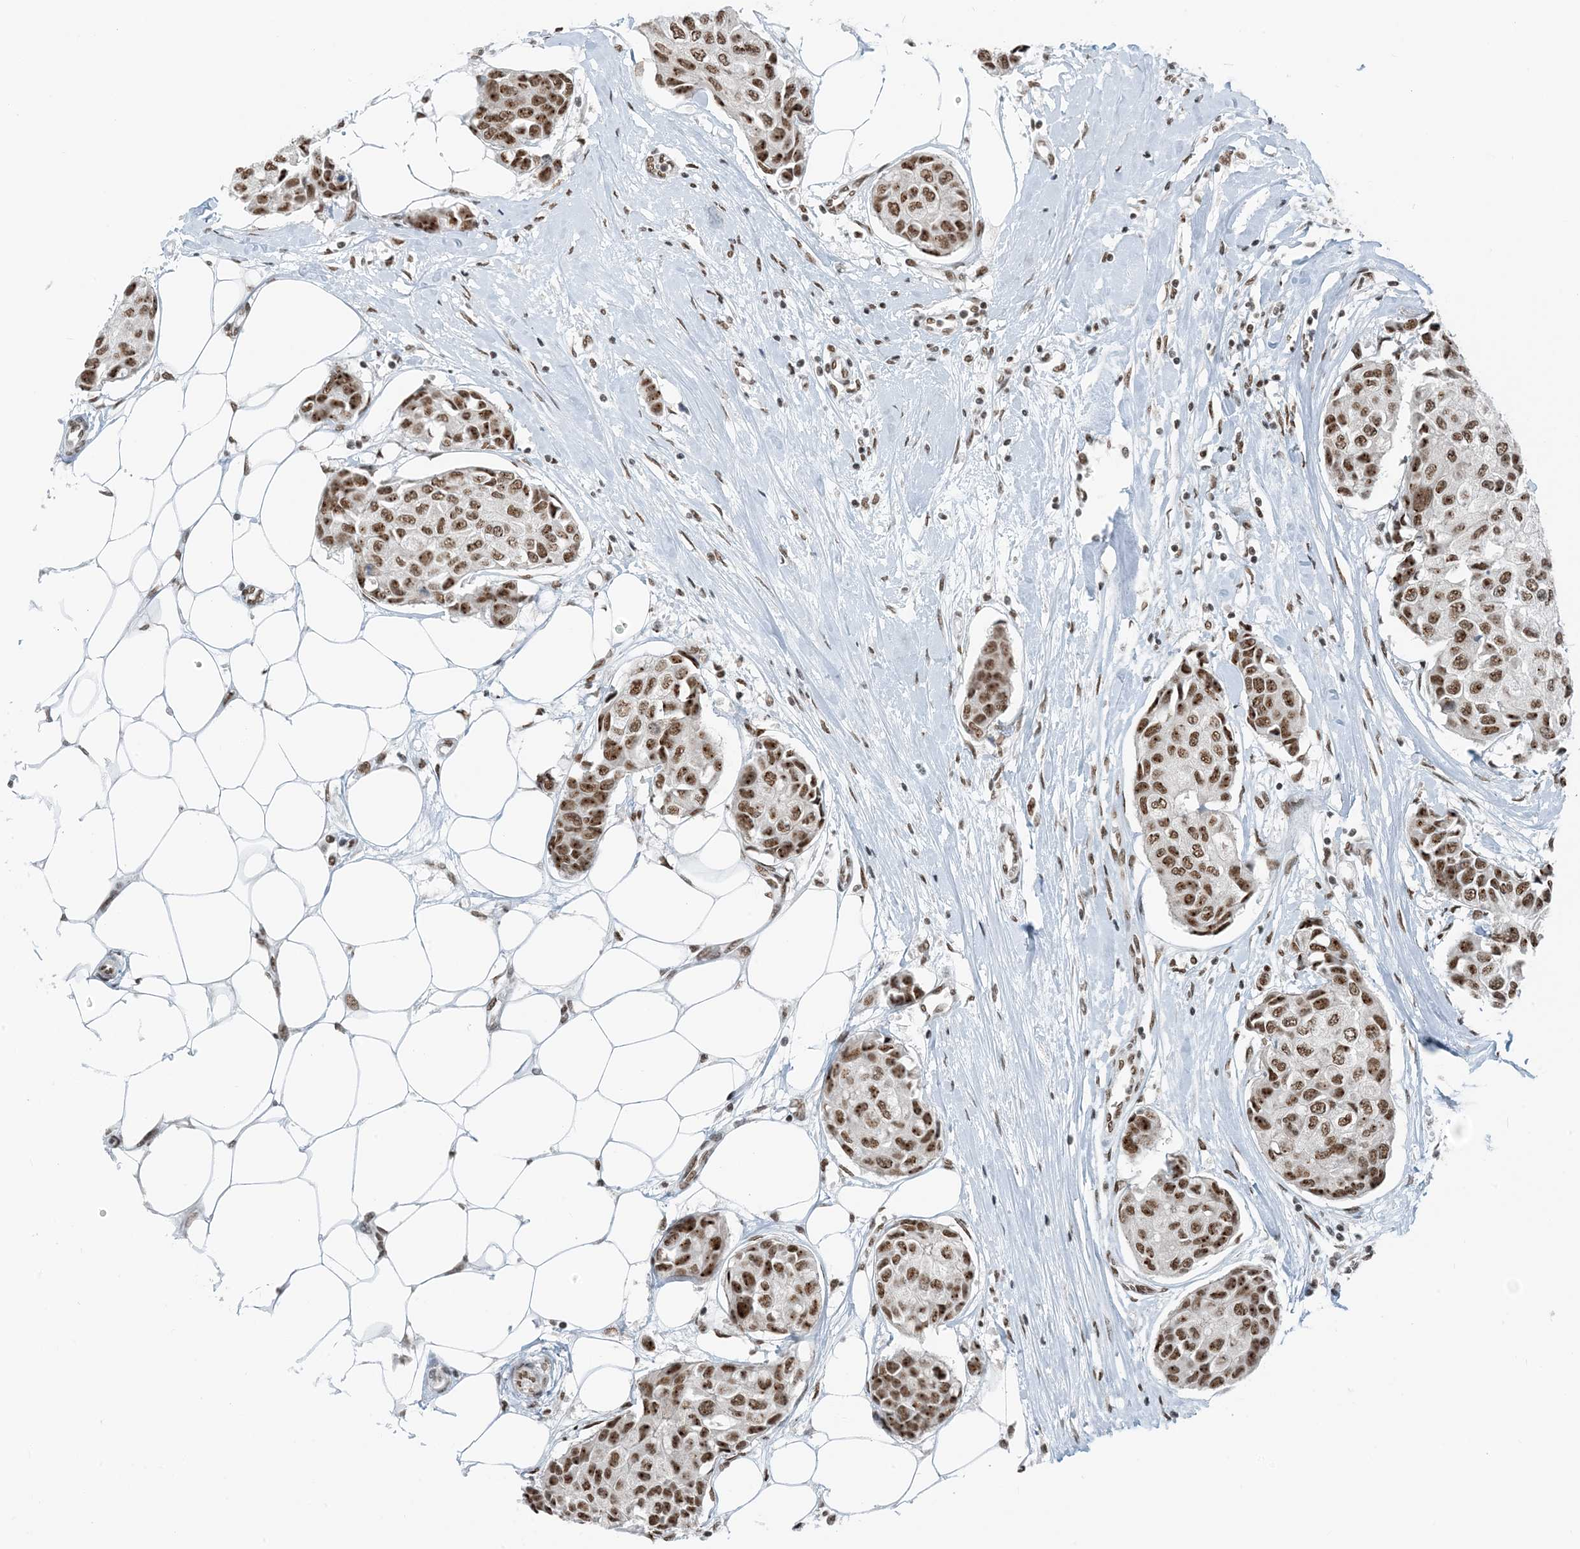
{"staining": {"intensity": "strong", "quantity": ">75%", "location": "nuclear"}, "tissue": "breast cancer", "cell_type": "Tumor cells", "image_type": "cancer", "snomed": [{"axis": "morphology", "description": "Duct carcinoma"}, {"axis": "topography", "description": "Breast"}], "caption": "Human breast cancer stained with a protein marker reveals strong staining in tumor cells.", "gene": "ZNF500", "patient": {"sex": "female", "age": 80}}